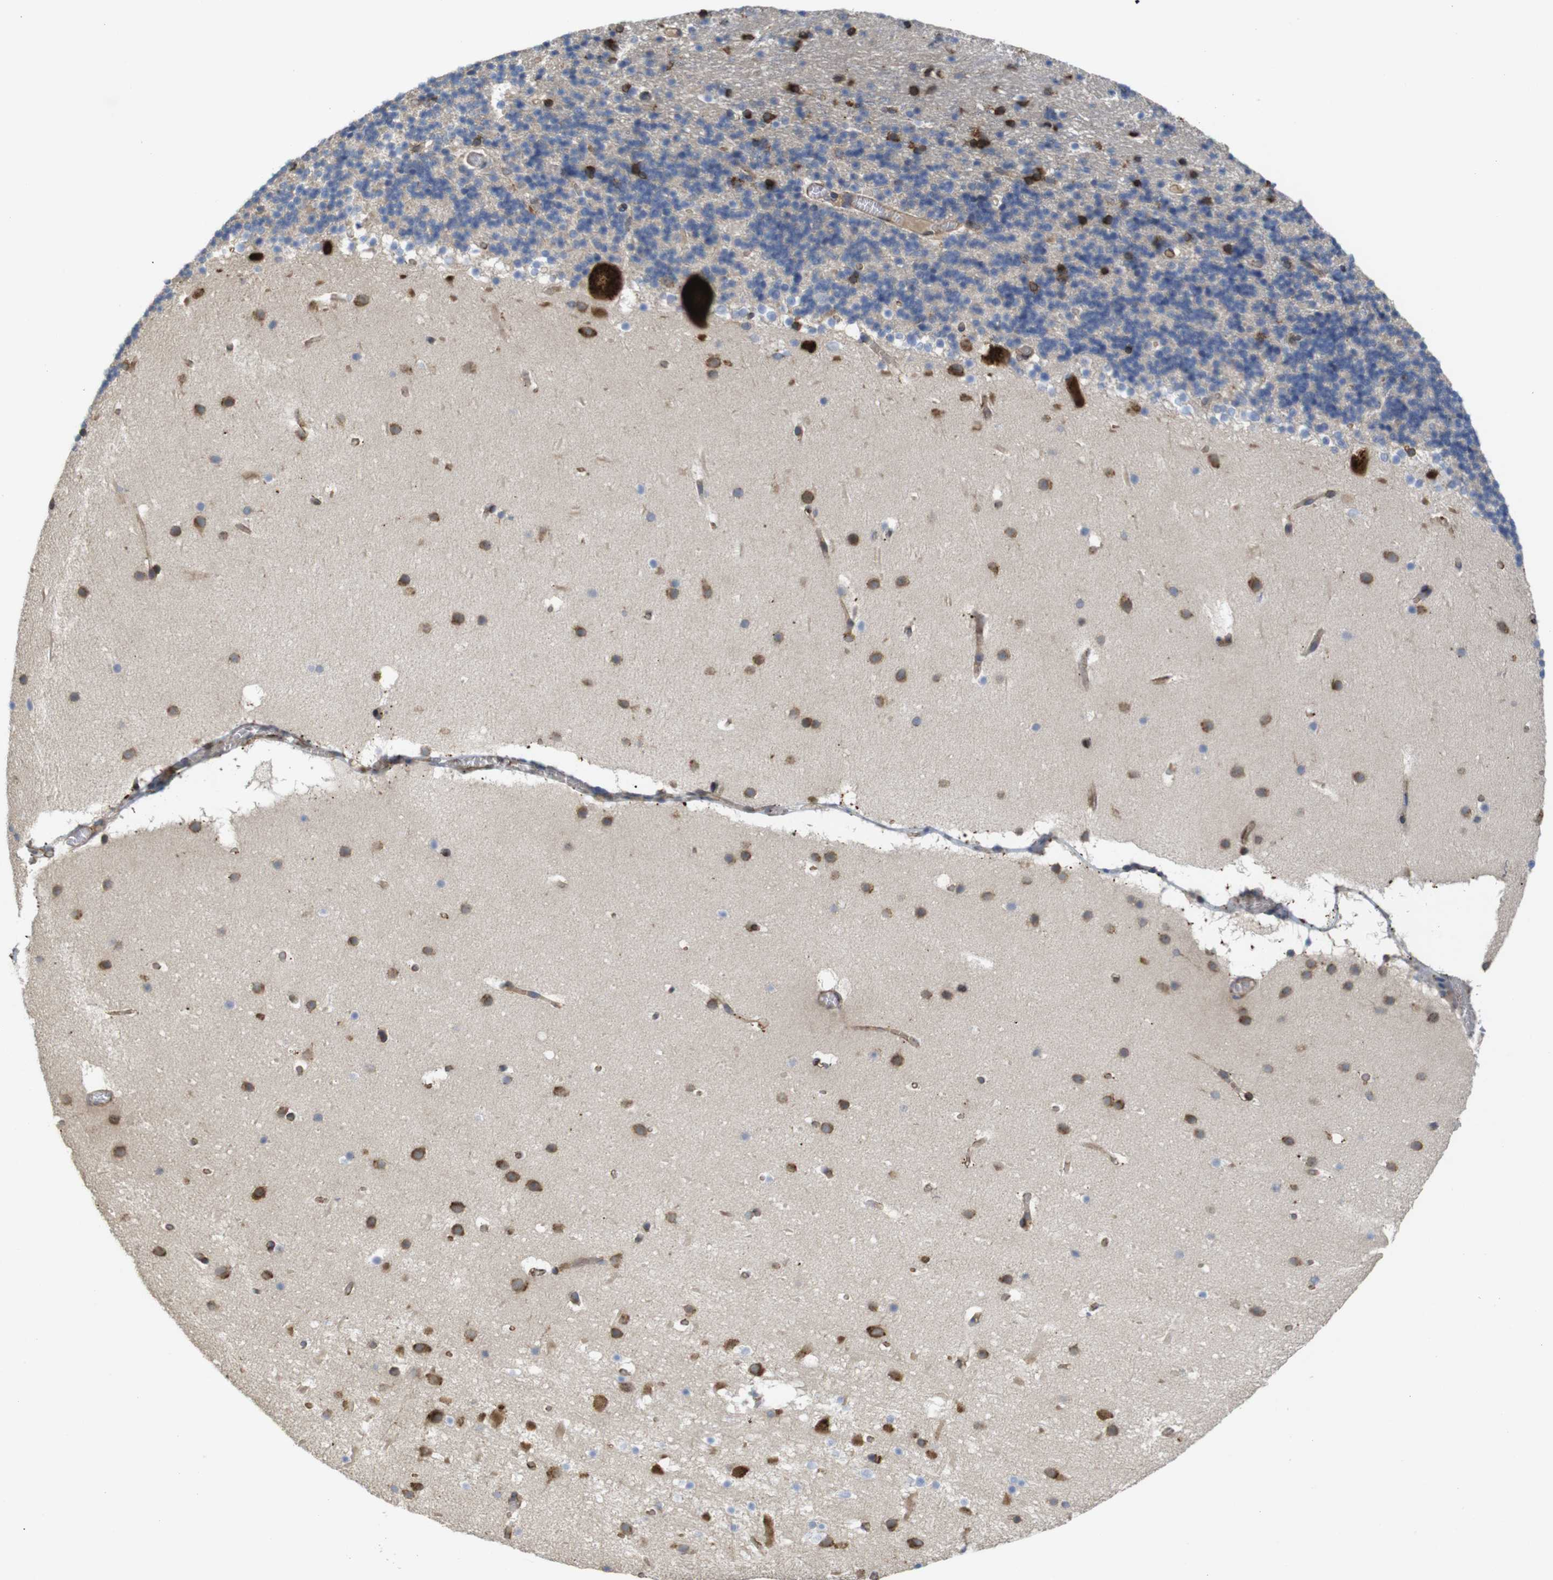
{"staining": {"intensity": "strong", "quantity": "<25%", "location": "cytoplasmic/membranous"}, "tissue": "cerebellum", "cell_type": "Cells in granular layer", "image_type": "normal", "snomed": [{"axis": "morphology", "description": "Normal tissue, NOS"}, {"axis": "topography", "description": "Cerebellum"}], "caption": "Cells in granular layer show medium levels of strong cytoplasmic/membranous staining in approximately <25% of cells in benign cerebellum.", "gene": "PCNX2", "patient": {"sex": "male", "age": 45}}